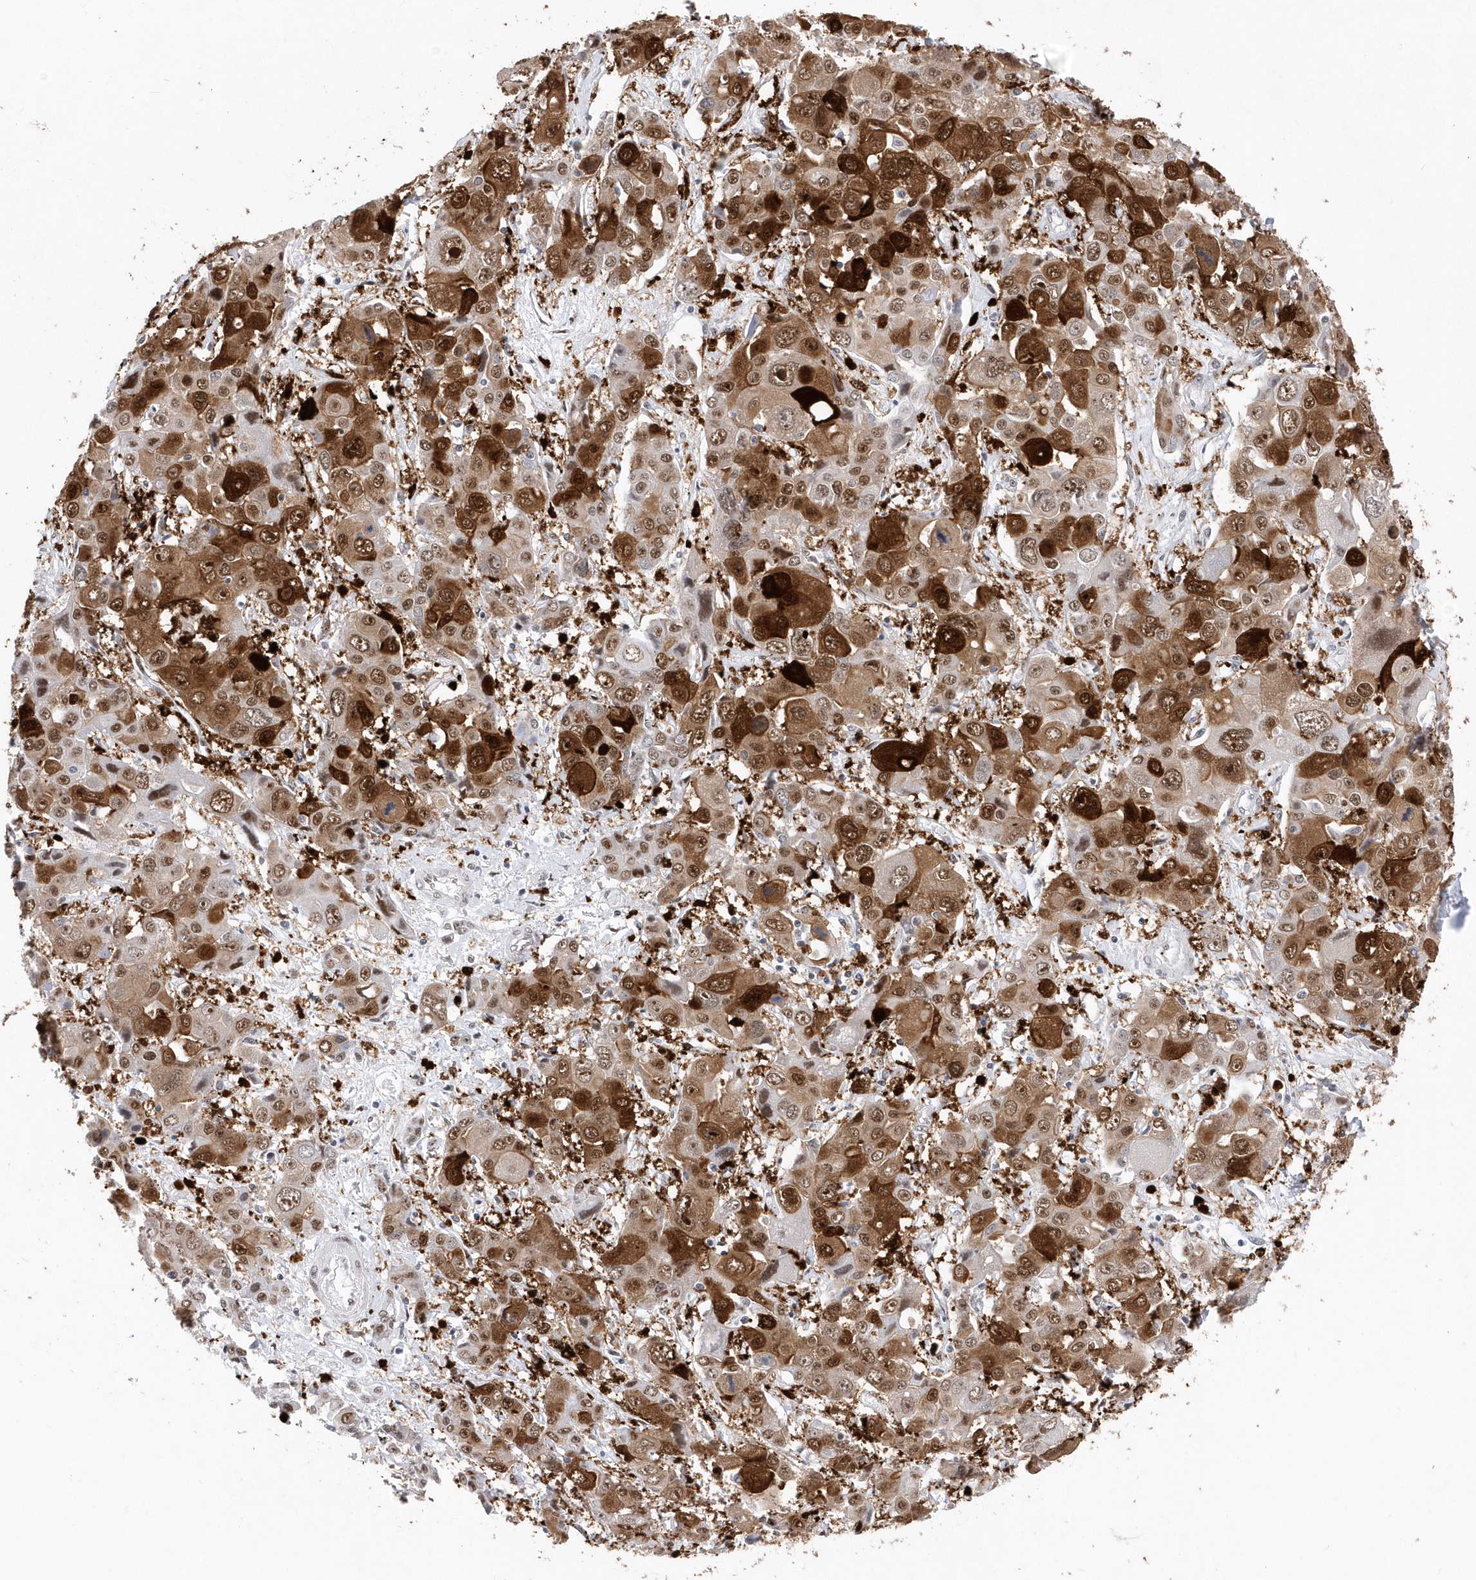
{"staining": {"intensity": "strong", "quantity": ">75%", "location": "cytoplasmic/membranous,nuclear"}, "tissue": "liver cancer", "cell_type": "Tumor cells", "image_type": "cancer", "snomed": [{"axis": "morphology", "description": "Cholangiocarcinoma"}, {"axis": "topography", "description": "Liver"}], "caption": "This is an image of immunohistochemistry (IHC) staining of liver cancer (cholangiocarcinoma), which shows strong staining in the cytoplasmic/membranous and nuclear of tumor cells.", "gene": "RPP30", "patient": {"sex": "male", "age": 67}}